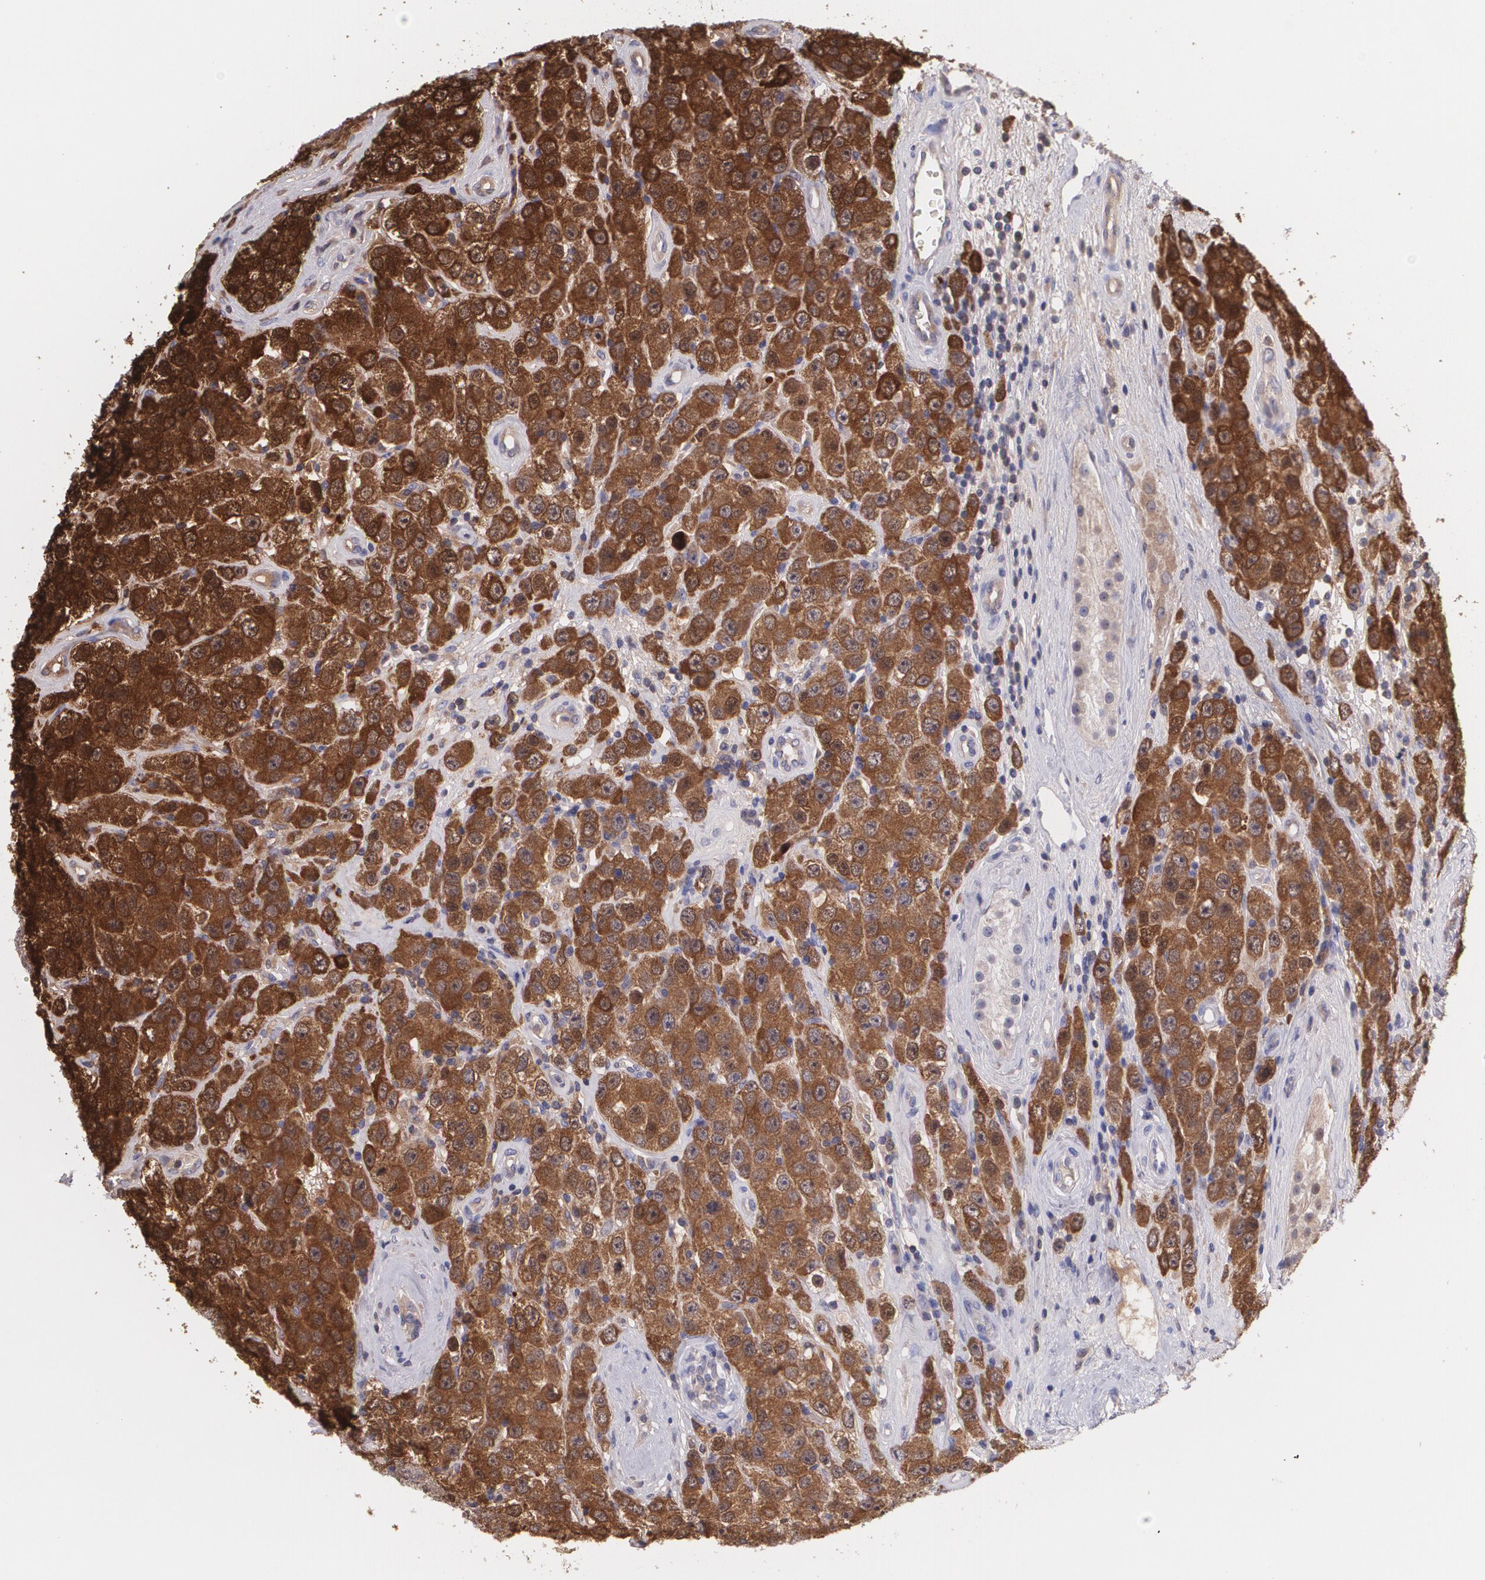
{"staining": {"intensity": "strong", "quantity": ">75%", "location": "cytoplasmic/membranous,nuclear"}, "tissue": "testis cancer", "cell_type": "Tumor cells", "image_type": "cancer", "snomed": [{"axis": "morphology", "description": "Seminoma, NOS"}, {"axis": "topography", "description": "Testis"}], "caption": "About >75% of tumor cells in human testis cancer (seminoma) demonstrate strong cytoplasmic/membranous and nuclear protein positivity as visualized by brown immunohistochemical staining.", "gene": "HSPH1", "patient": {"sex": "male", "age": 52}}